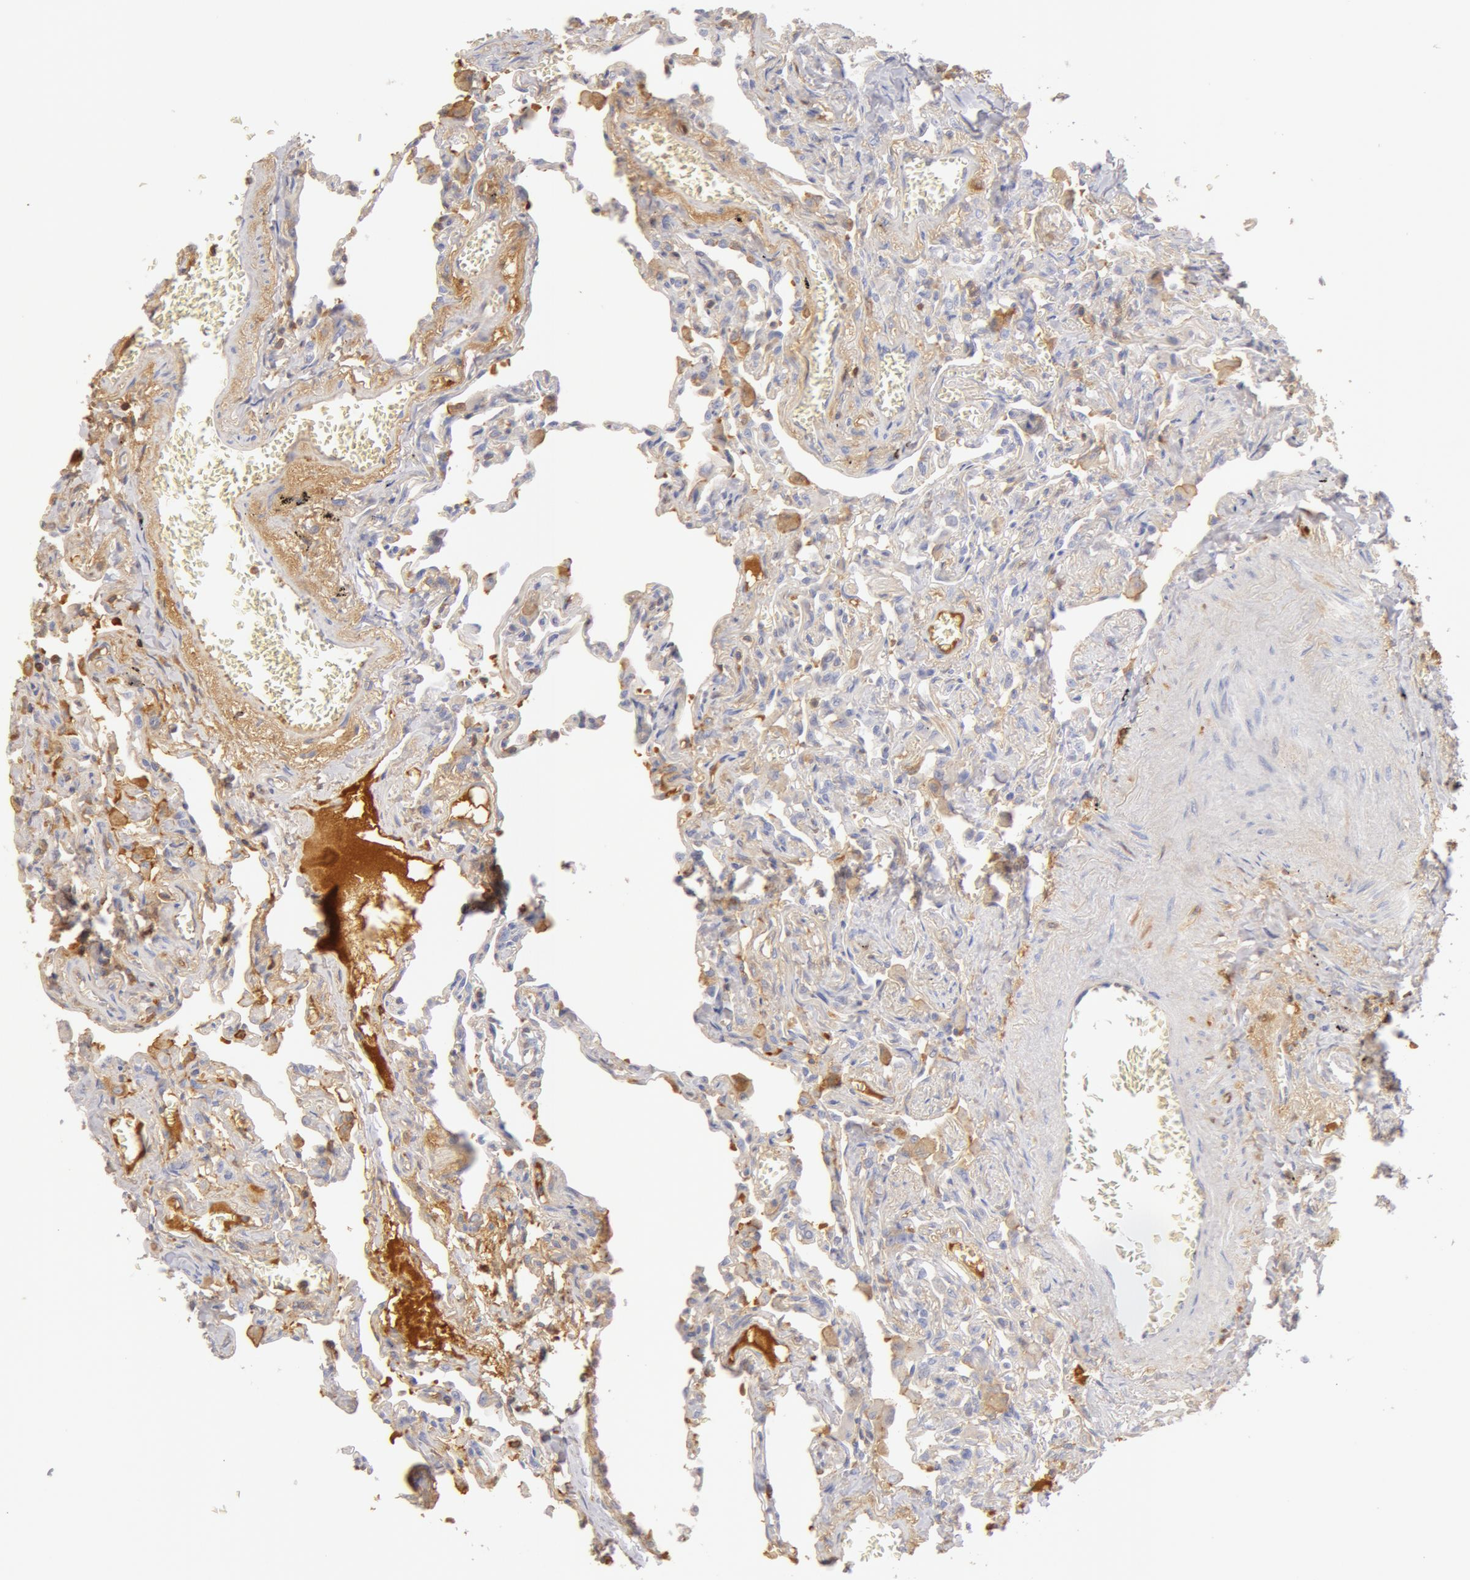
{"staining": {"intensity": "weak", "quantity": "25%-75%", "location": "cytoplasmic/membranous"}, "tissue": "lung", "cell_type": "Alveolar cells", "image_type": "normal", "snomed": [{"axis": "morphology", "description": "Normal tissue, NOS"}, {"axis": "topography", "description": "Lung"}], "caption": "Lung stained with DAB (3,3'-diaminobenzidine) immunohistochemistry (IHC) shows low levels of weak cytoplasmic/membranous expression in approximately 25%-75% of alveolar cells.", "gene": "GC", "patient": {"sex": "male", "age": 73}}